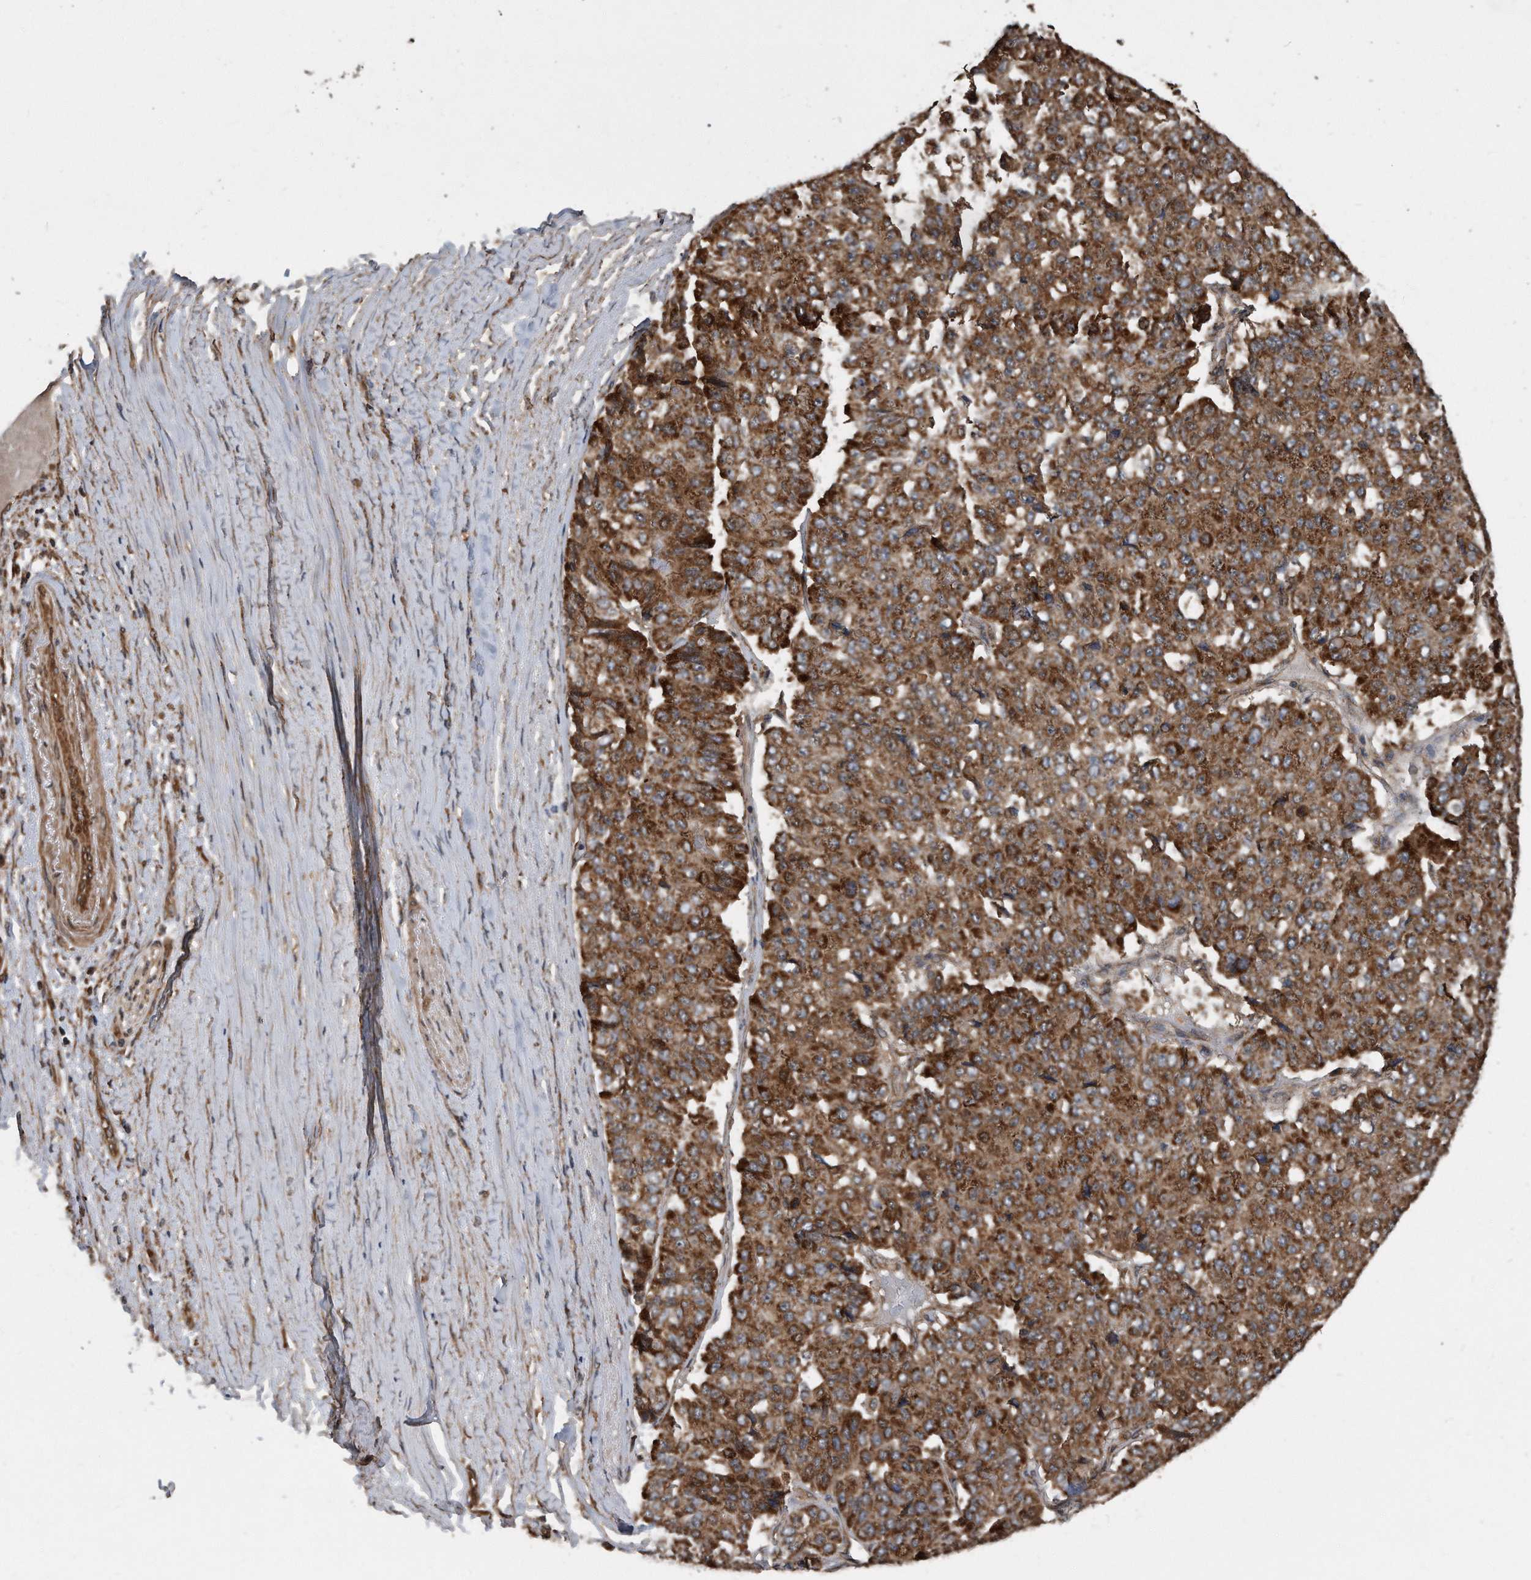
{"staining": {"intensity": "strong", "quantity": ">75%", "location": "cytoplasmic/membranous"}, "tissue": "pancreatic cancer", "cell_type": "Tumor cells", "image_type": "cancer", "snomed": [{"axis": "morphology", "description": "Adenocarcinoma, NOS"}, {"axis": "topography", "description": "Pancreas"}], "caption": "Immunohistochemical staining of pancreatic cancer demonstrates strong cytoplasmic/membranous protein expression in approximately >75% of tumor cells.", "gene": "FAM136A", "patient": {"sex": "male", "age": 50}}